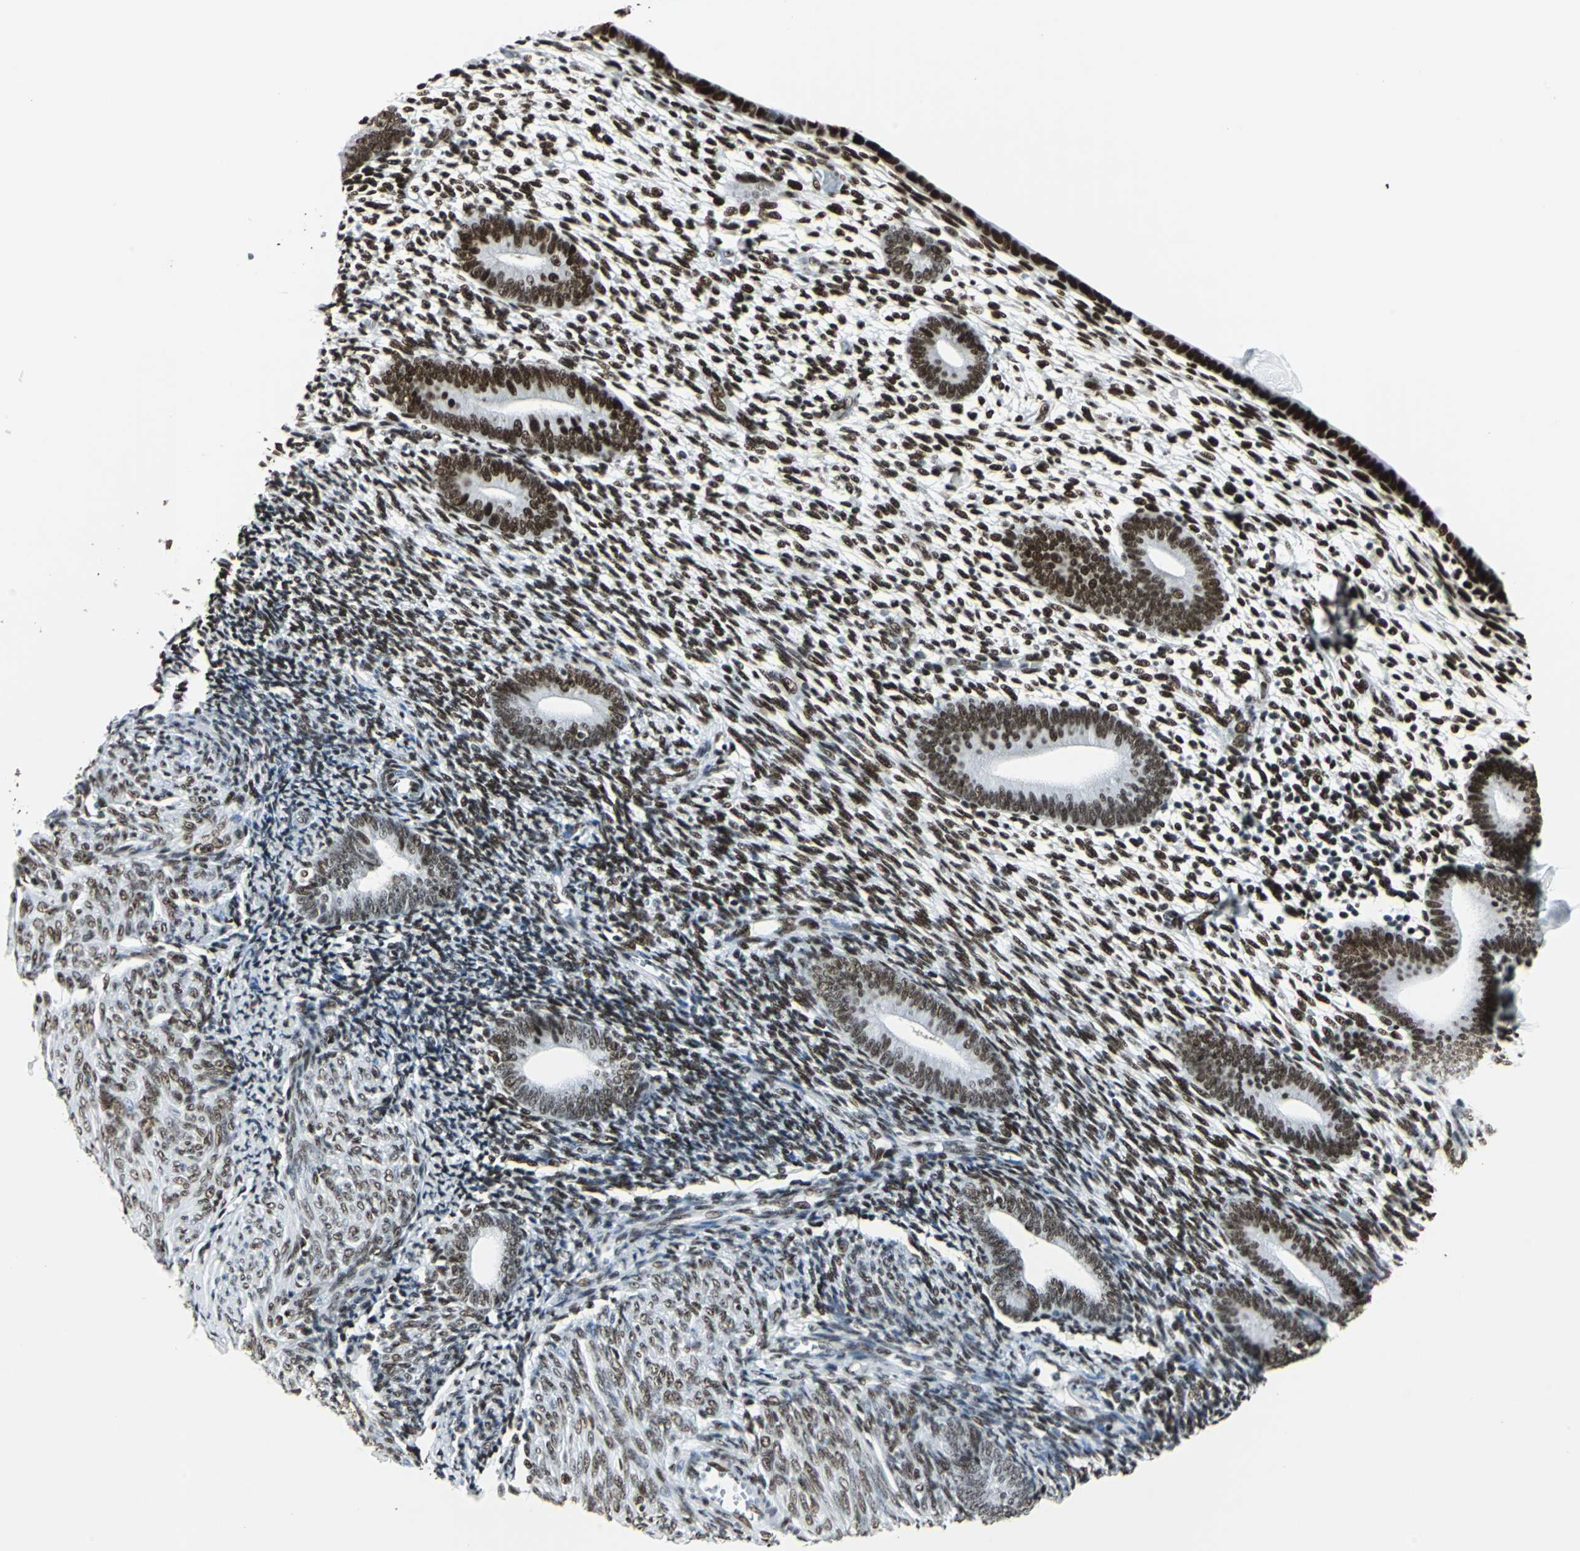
{"staining": {"intensity": "strong", "quantity": ">75%", "location": "nuclear"}, "tissue": "endometrium", "cell_type": "Cells in endometrial stroma", "image_type": "normal", "snomed": [{"axis": "morphology", "description": "Normal tissue, NOS"}, {"axis": "topography", "description": "Endometrium"}], "caption": "Endometrium stained for a protein (brown) reveals strong nuclear positive staining in about >75% of cells in endometrial stroma.", "gene": "HDAC2", "patient": {"sex": "female", "age": 57}}